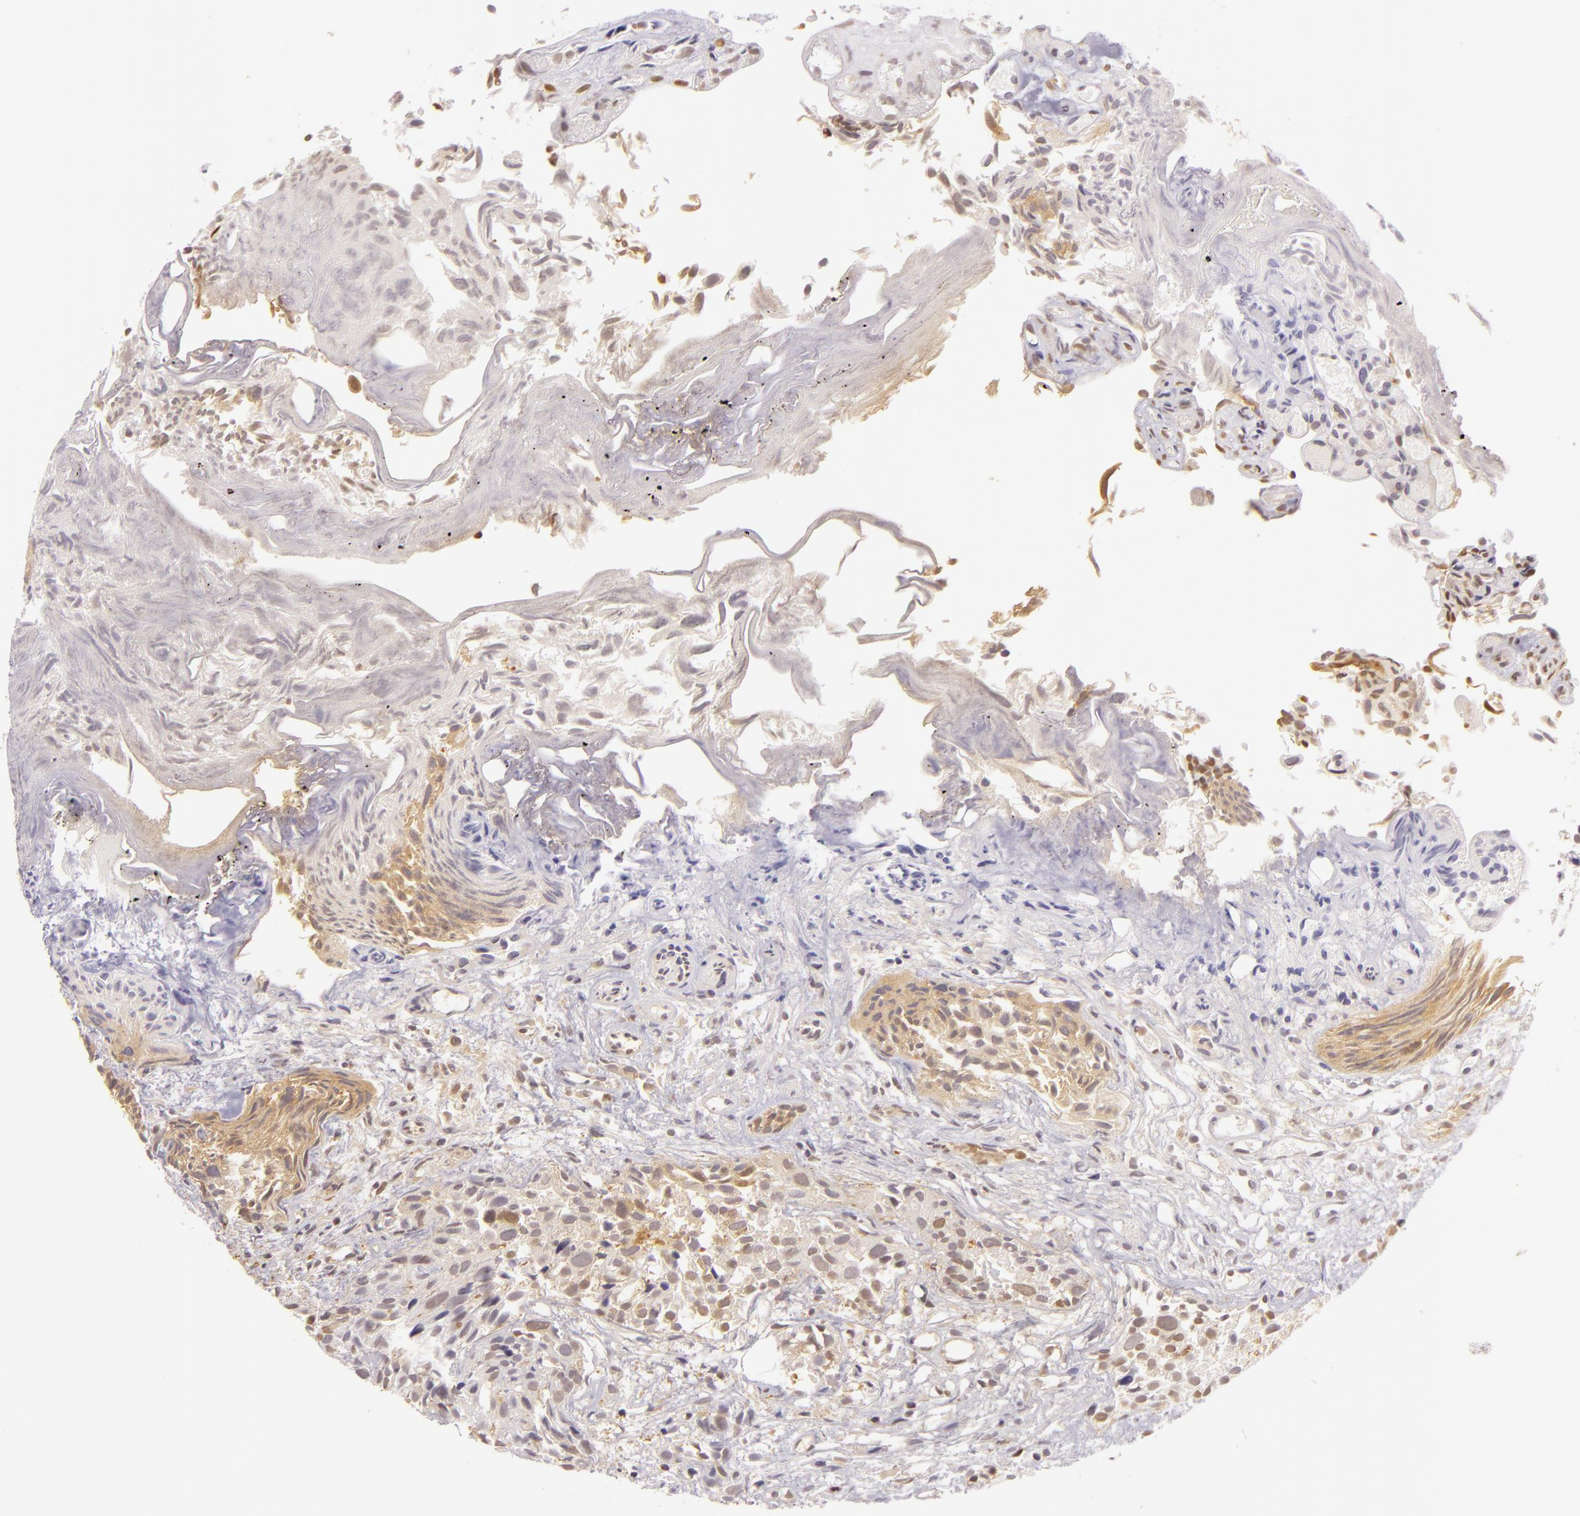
{"staining": {"intensity": "weak", "quantity": "25%-75%", "location": "cytoplasmic/membranous"}, "tissue": "urothelial cancer", "cell_type": "Tumor cells", "image_type": "cancer", "snomed": [{"axis": "morphology", "description": "Urothelial carcinoma, High grade"}, {"axis": "topography", "description": "Urinary bladder"}], "caption": "Urothelial carcinoma (high-grade) stained with a brown dye exhibits weak cytoplasmic/membranous positive expression in approximately 25%-75% of tumor cells.", "gene": "IMPDH1", "patient": {"sex": "female", "age": 78}}